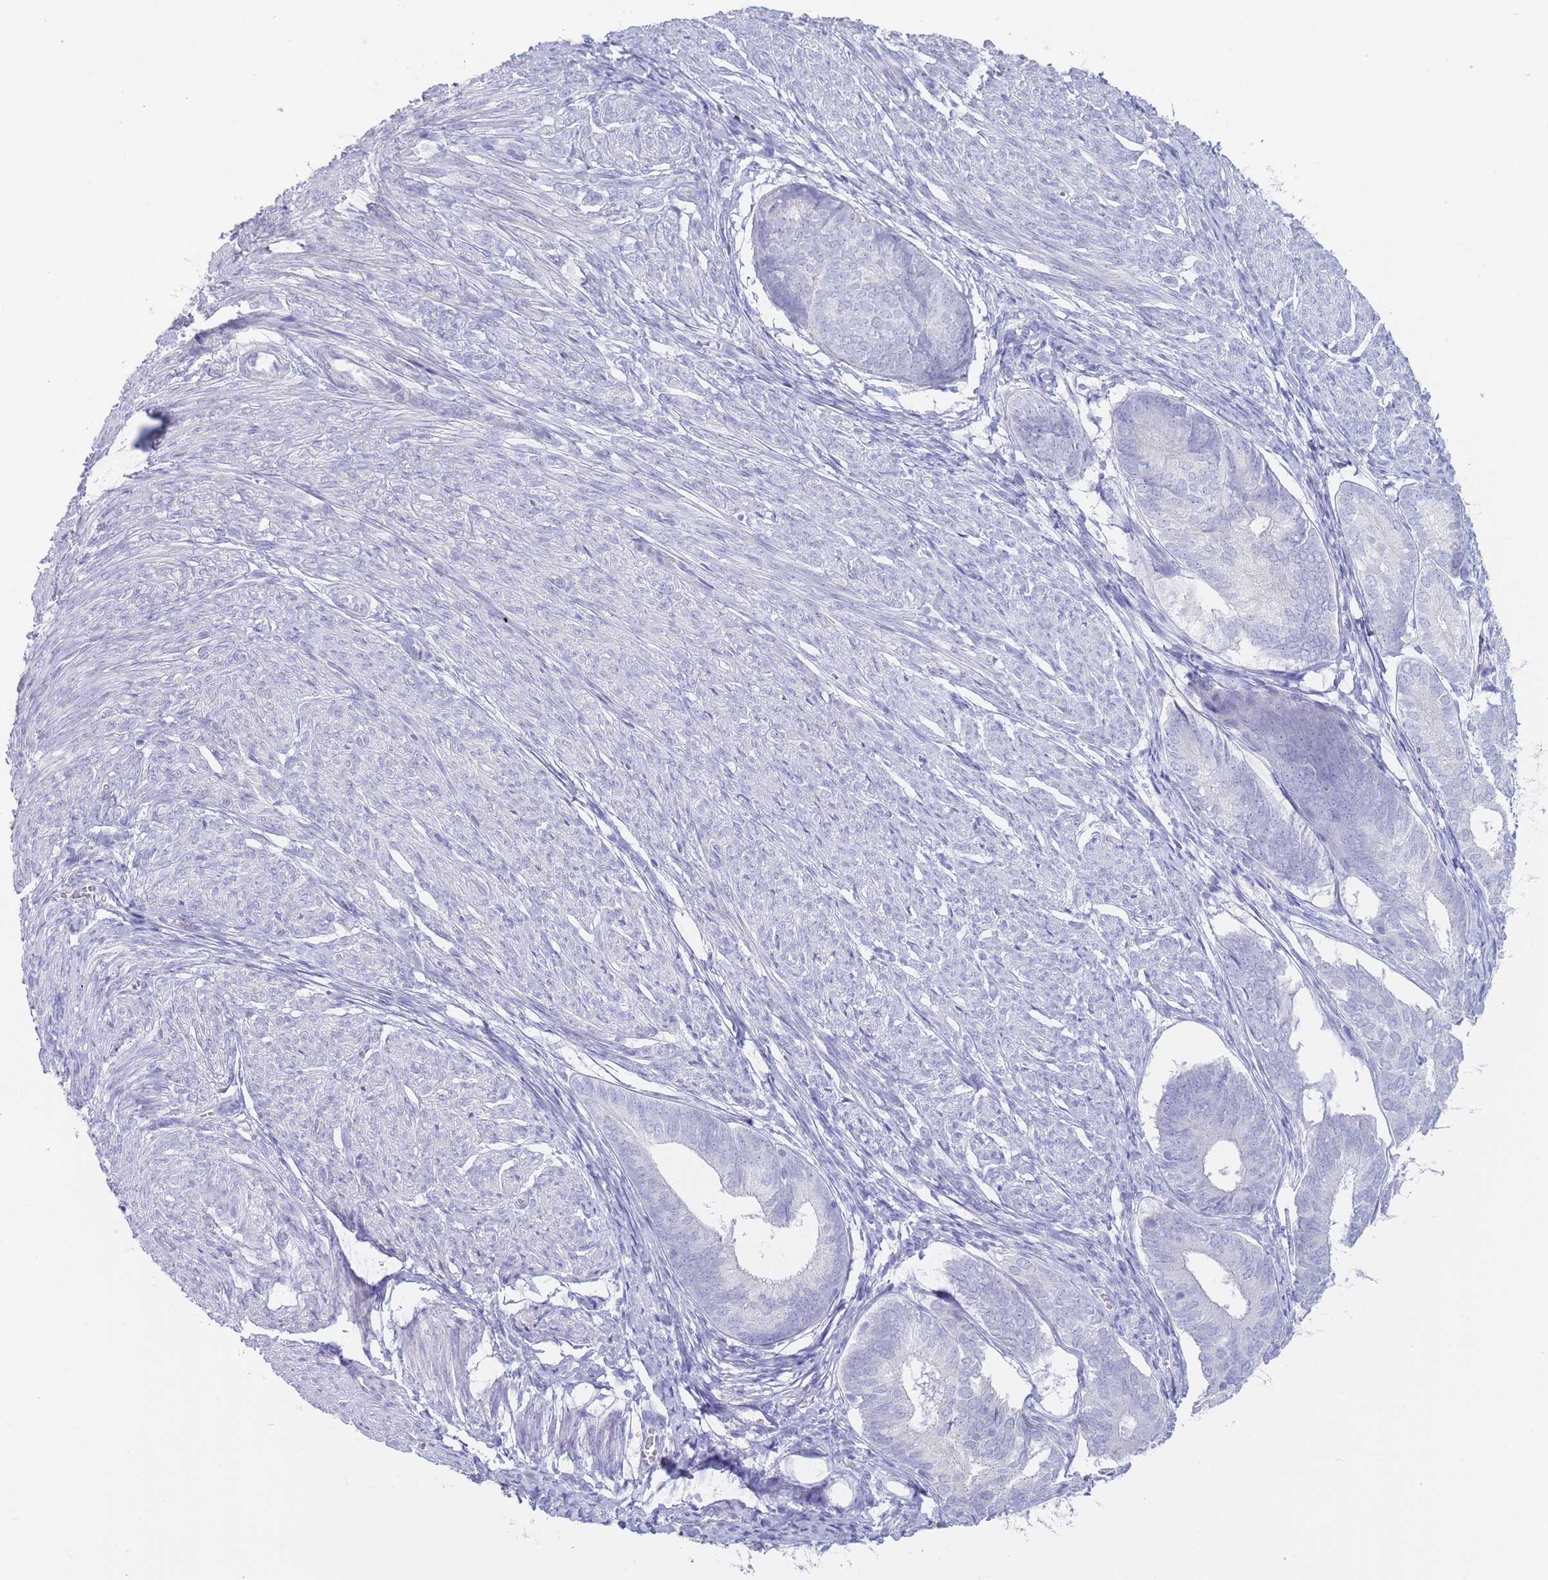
{"staining": {"intensity": "negative", "quantity": "none", "location": "none"}, "tissue": "endometrial cancer", "cell_type": "Tumor cells", "image_type": "cancer", "snomed": [{"axis": "morphology", "description": "Adenocarcinoma, NOS"}, {"axis": "topography", "description": "Endometrium"}], "caption": "Histopathology image shows no protein positivity in tumor cells of adenocarcinoma (endometrial) tissue. (DAB (3,3'-diaminobenzidine) immunohistochemistry (IHC) with hematoxylin counter stain).", "gene": "CD37", "patient": {"sex": "female", "age": 87}}